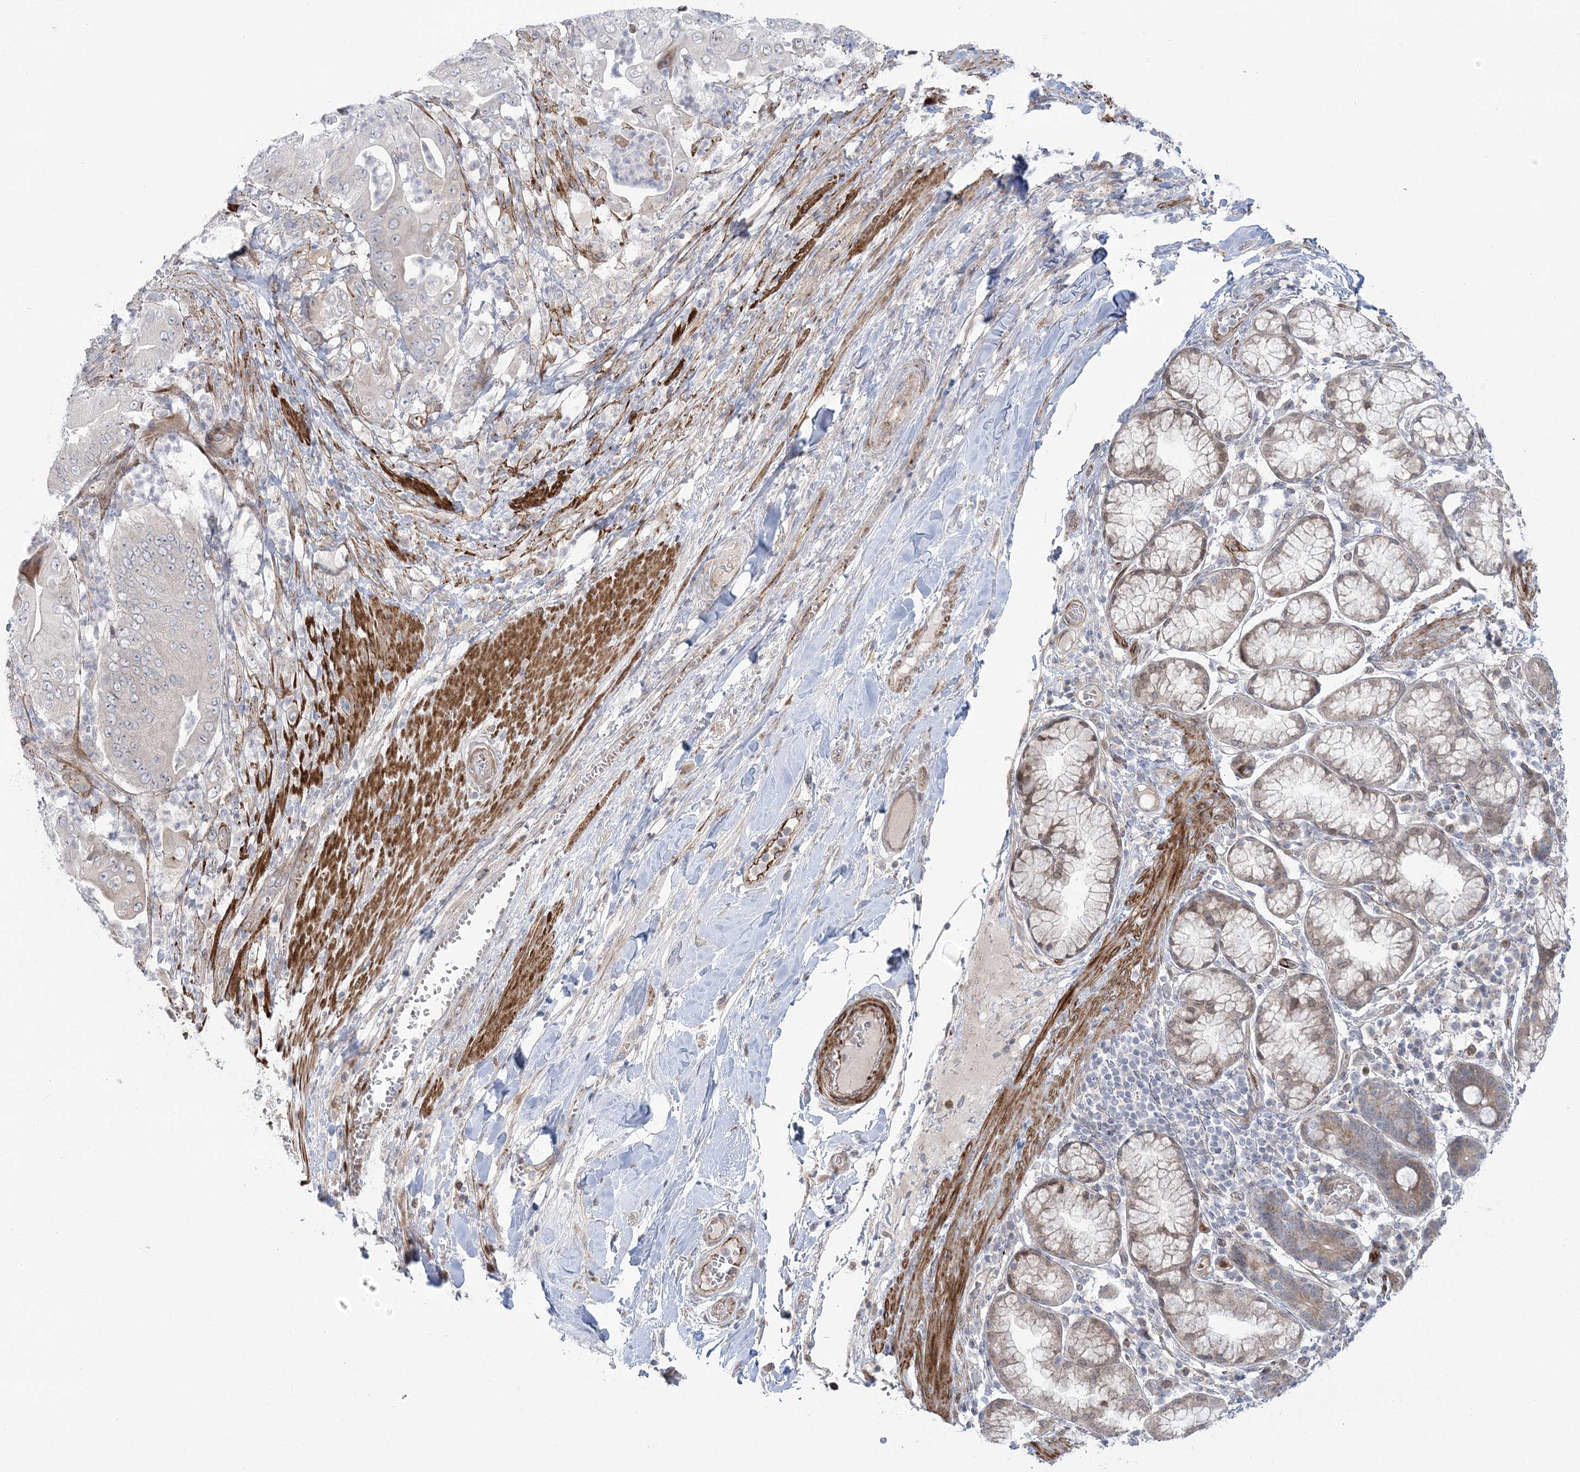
{"staining": {"intensity": "negative", "quantity": "none", "location": "none"}, "tissue": "pancreatic cancer", "cell_type": "Tumor cells", "image_type": "cancer", "snomed": [{"axis": "morphology", "description": "Adenocarcinoma, NOS"}, {"axis": "topography", "description": "Pancreas"}], "caption": "This is a photomicrograph of immunohistochemistry staining of pancreatic cancer, which shows no positivity in tumor cells.", "gene": "NUDT9", "patient": {"sex": "female", "age": 77}}